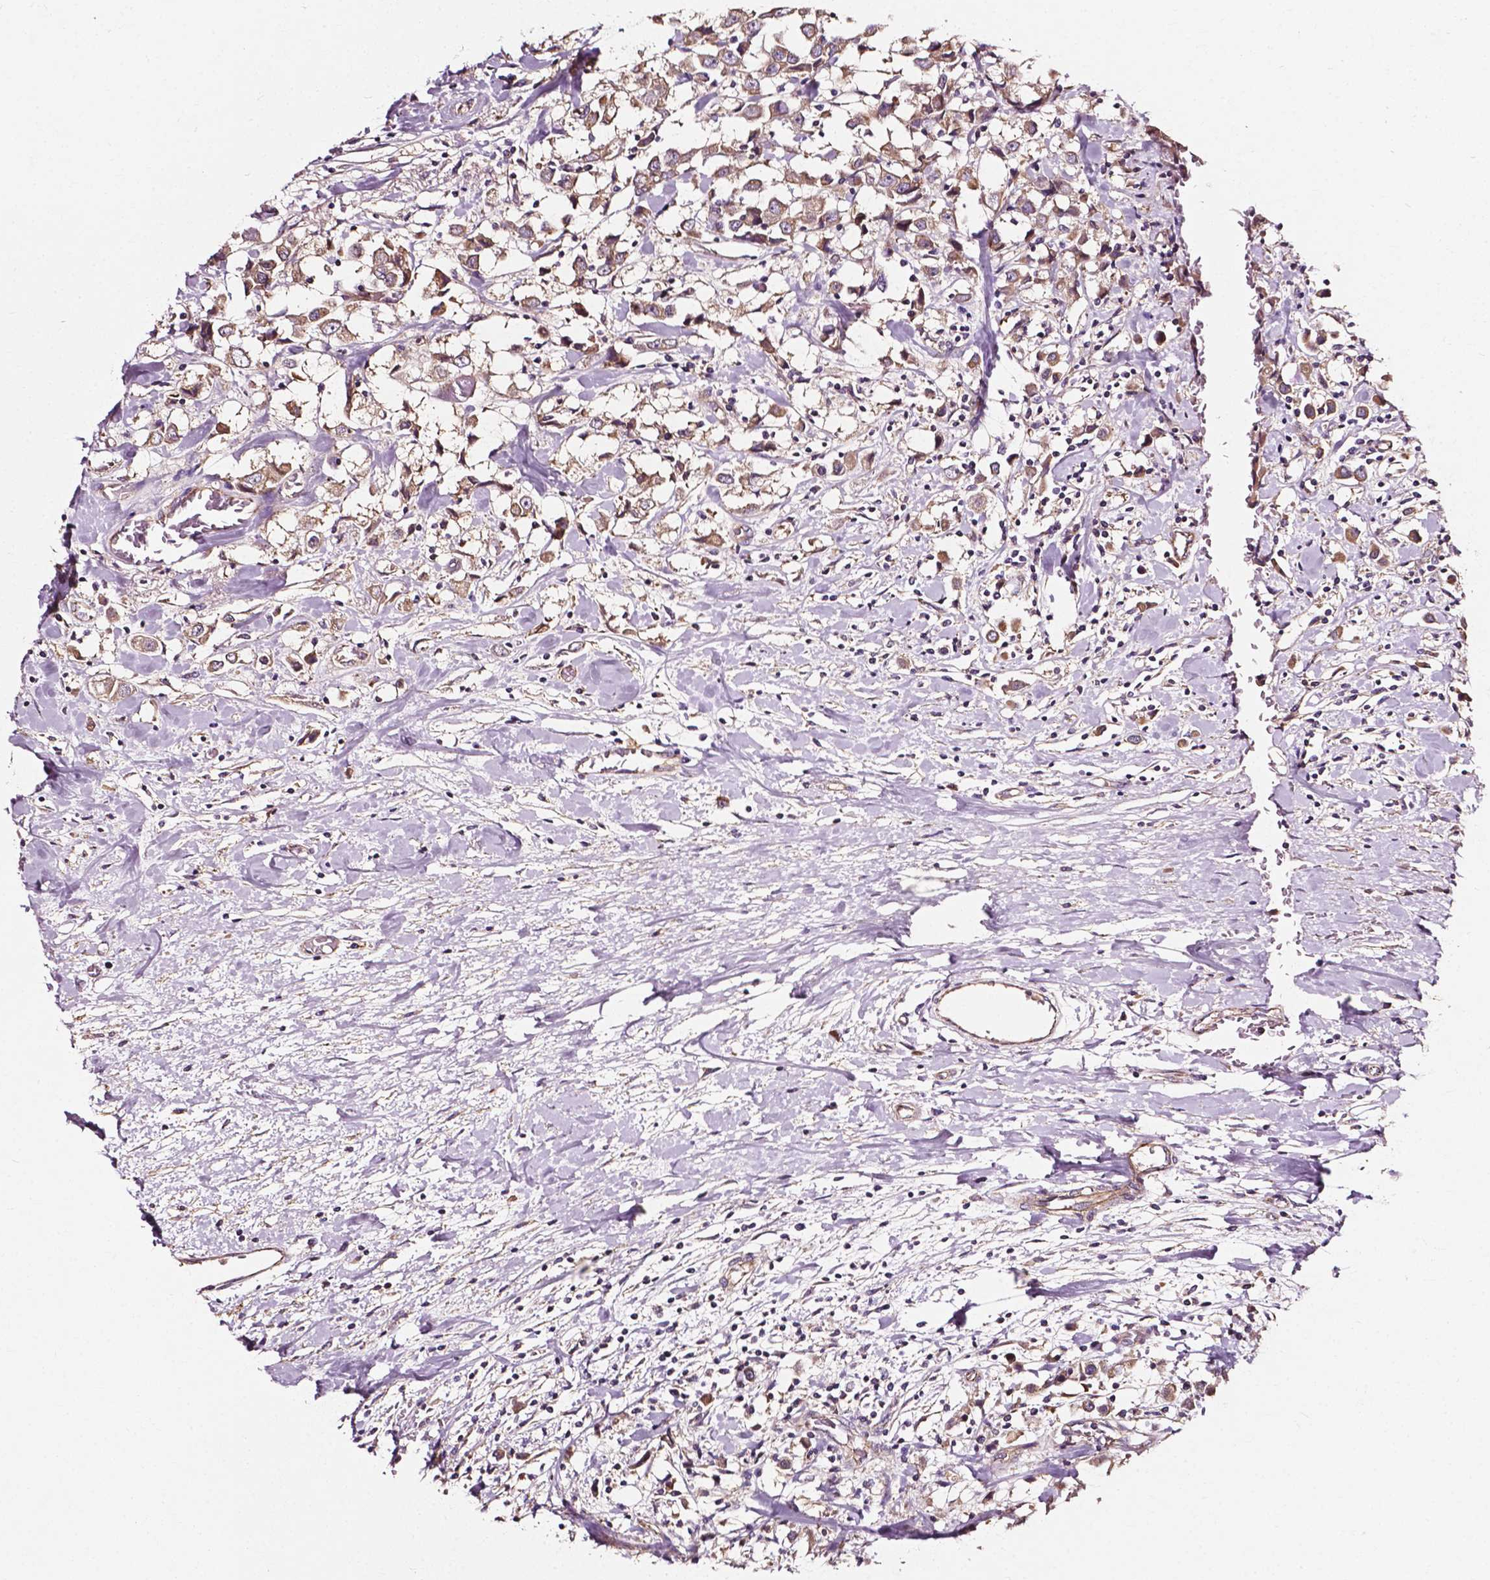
{"staining": {"intensity": "moderate", "quantity": ">75%", "location": "cytoplasmic/membranous"}, "tissue": "breast cancer", "cell_type": "Tumor cells", "image_type": "cancer", "snomed": [{"axis": "morphology", "description": "Duct carcinoma"}, {"axis": "topography", "description": "Breast"}], "caption": "Intraductal carcinoma (breast) stained with a brown dye exhibits moderate cytoplasmic/membranous positive staining in about >75% of tumor cells.", "gene": "ATG16L1", "patient": {"sex": "female", "age": 61}}